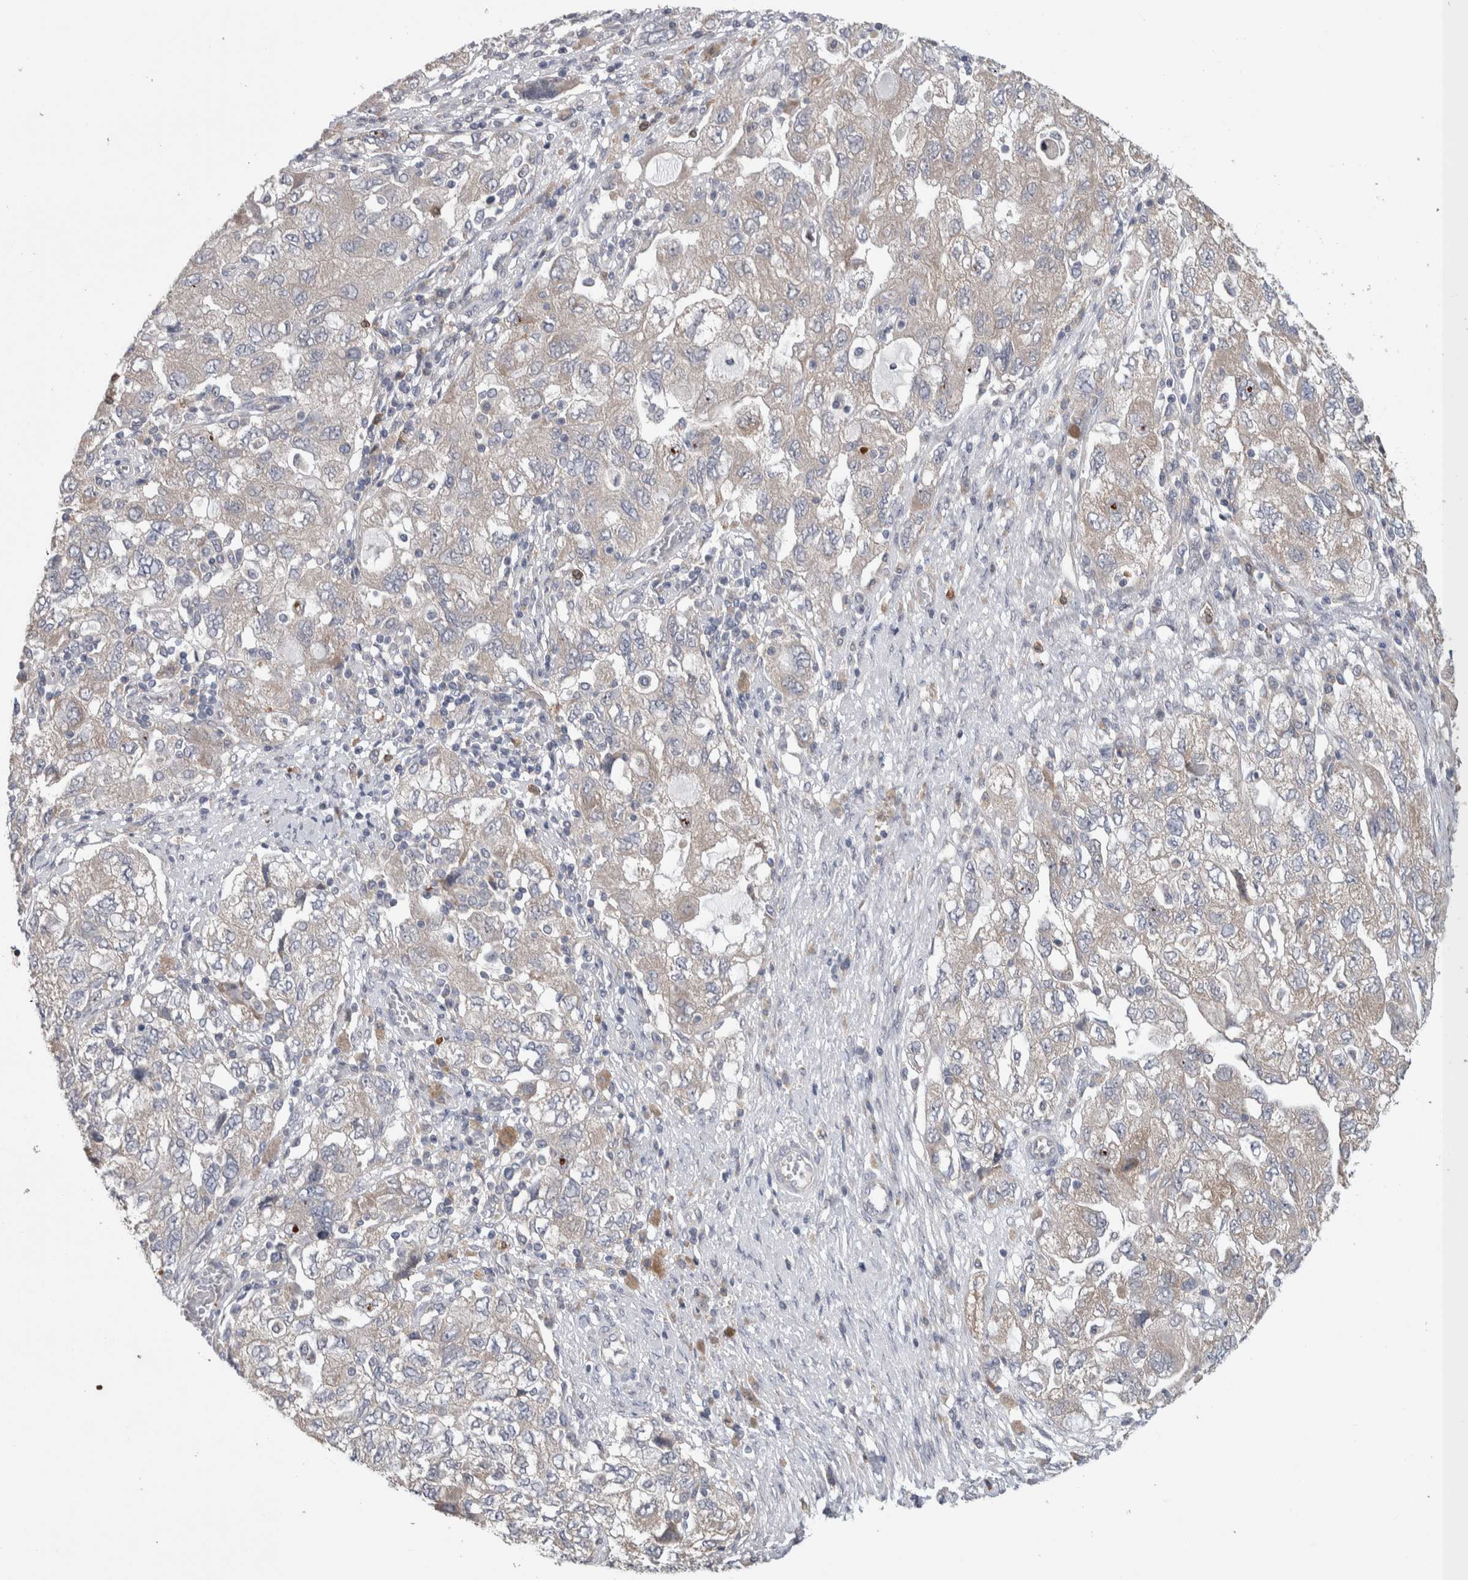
{"staining": {"intensity": "weak", "quantity": ">75%", "location": "cytoplasmic/membranous"}, "tissue": "ovarian cancer", "cell_type": "Tumor cells", "image_type": "cancer", "snomed": [{"axis": "morphology", "description": "Carcinoma, NOS"}, {"axis": "morphology", "description": "Cystadenocarcinoma, serous, NOS"}, {"axis": "topography", "description": "Ovary"}], "caption": "Carcinoma (ovarian) stained for a protein (brown) exhibits weak cytoplasmic/membranous positive expression in about >75% of tumor cells.", "gene": "IBTK", "patient": {"sex": "female", "age": 69}}